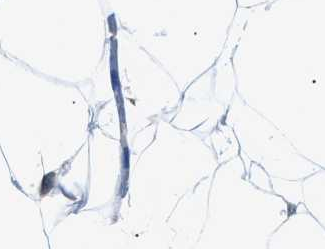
{"staining": {"intensity": "negative", "quantity": "none", "location": "none"}, "tissue": "adipose tissue", "cell_type": "Adipocytes", "image_type": "normal", "snomed": [{"axis": "morphology", "description": "Normal tissue, NOS"}, {"axis": "topography", "description": "Breast"}, {"axis": "topography", "description": "Soft tissue"}], "caption": "Immunohistochemistry photomicrograph of normal human adipose tissue stained for a protein (brown), which reveals no expression in adipocytes. (DAB (3,3'-diaminobenzidine) immunohistochemistry visualized using brightfield microscopy, high magnification).", "gene": "DMAC1", "patient": {"sex": "female", "age": 75}}